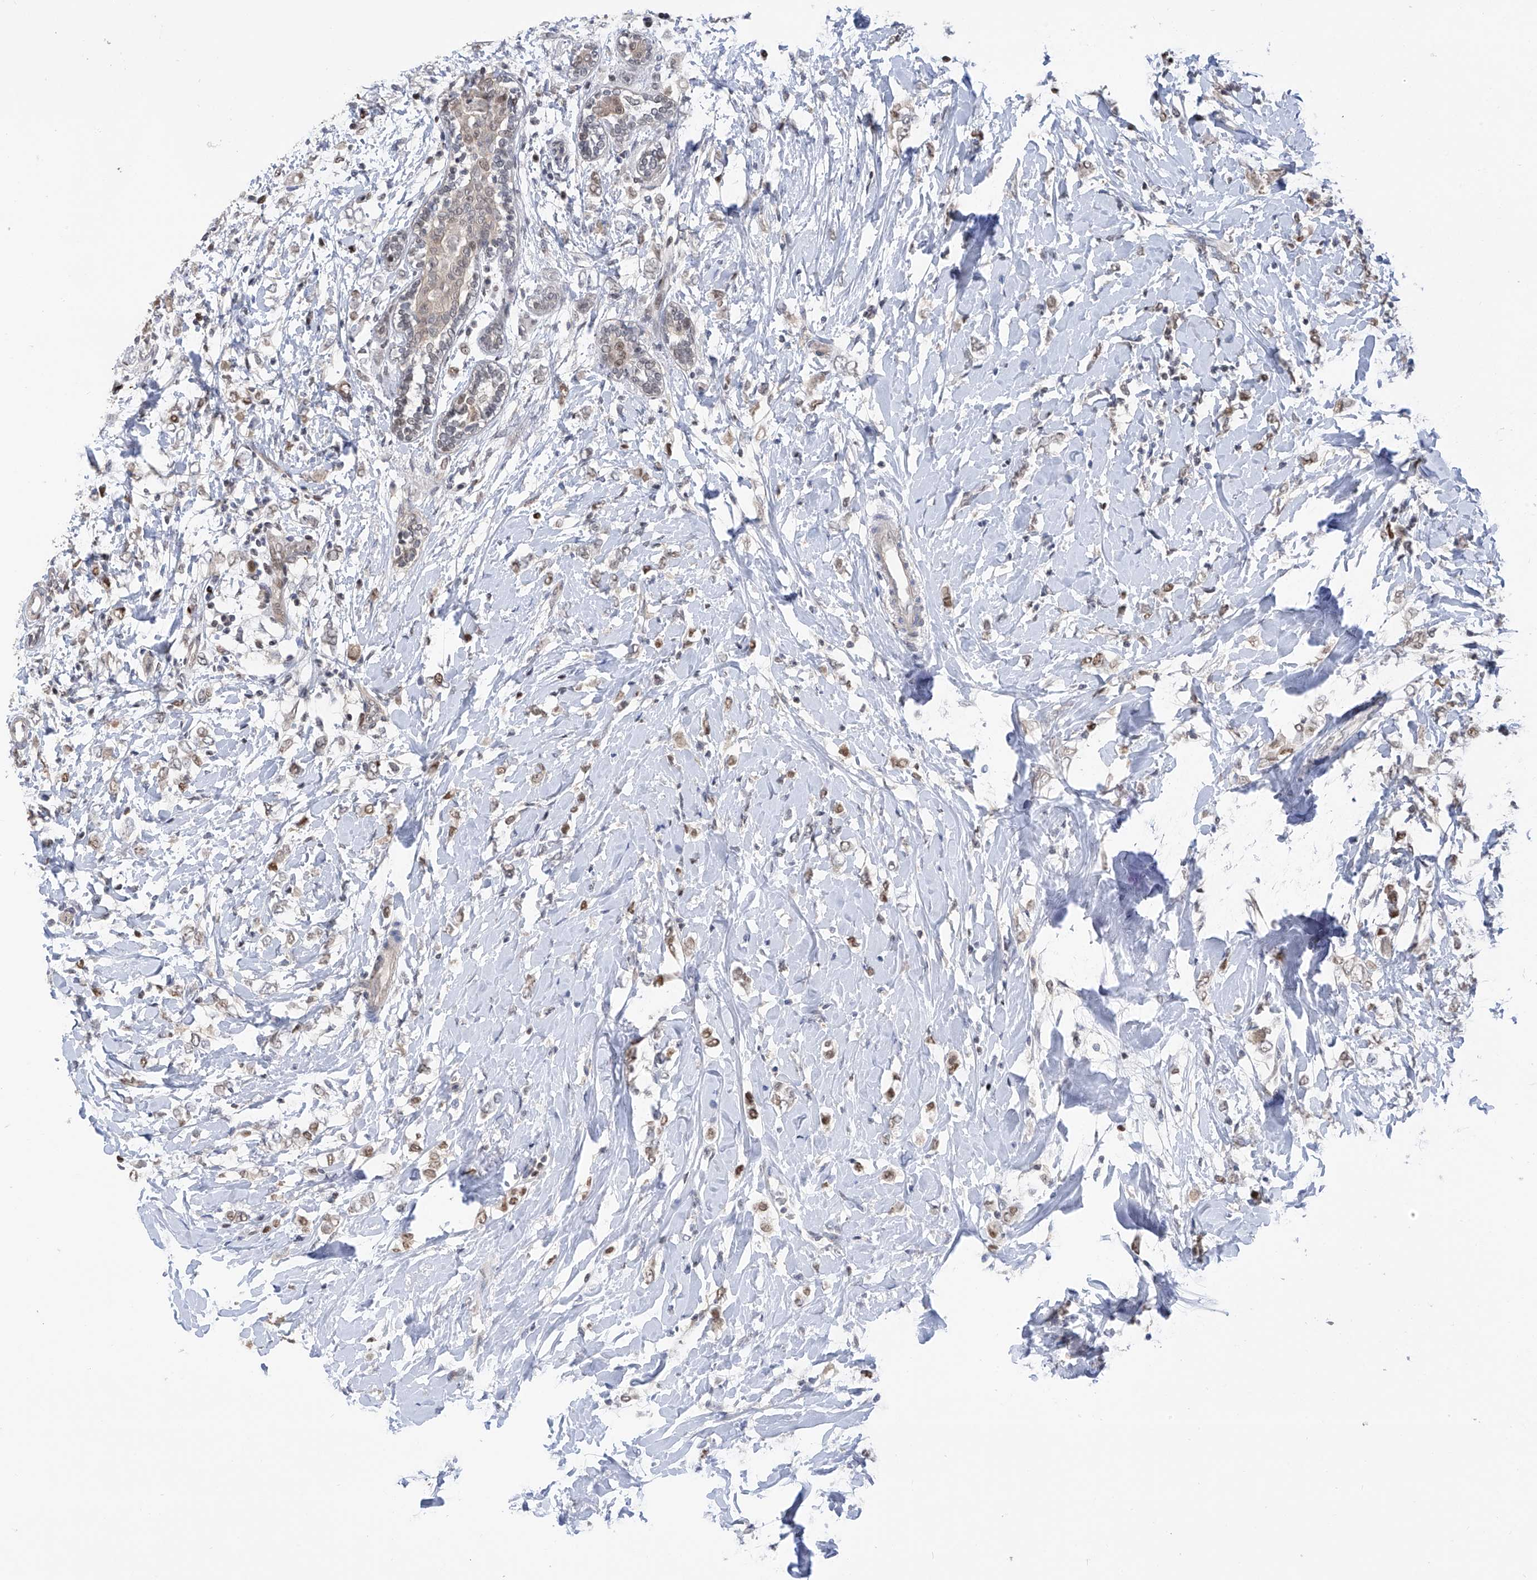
{"staining": {"intensity": "weak", "quantity": "25%-75%", "location": "nuclear"}, "tissue": "breast cancer", "cell_type": "Tumor cells", "image_type": "cancer", "snomed": [{"axis": "morphology", "description": "Normal tissue, NOS"}, {"axis": "morphology", "description": "Lobular carcinoma"}, {"axis": "topography", "description": "Breast"}], "caption": "Protein staining by immunohistochemistry displays weak nuclear expression in approximately 25%-75% of tumor cells in breast lobular carcinoma.", "gene": "PMM1", "patient": {"sex": "female", "age": 47}}